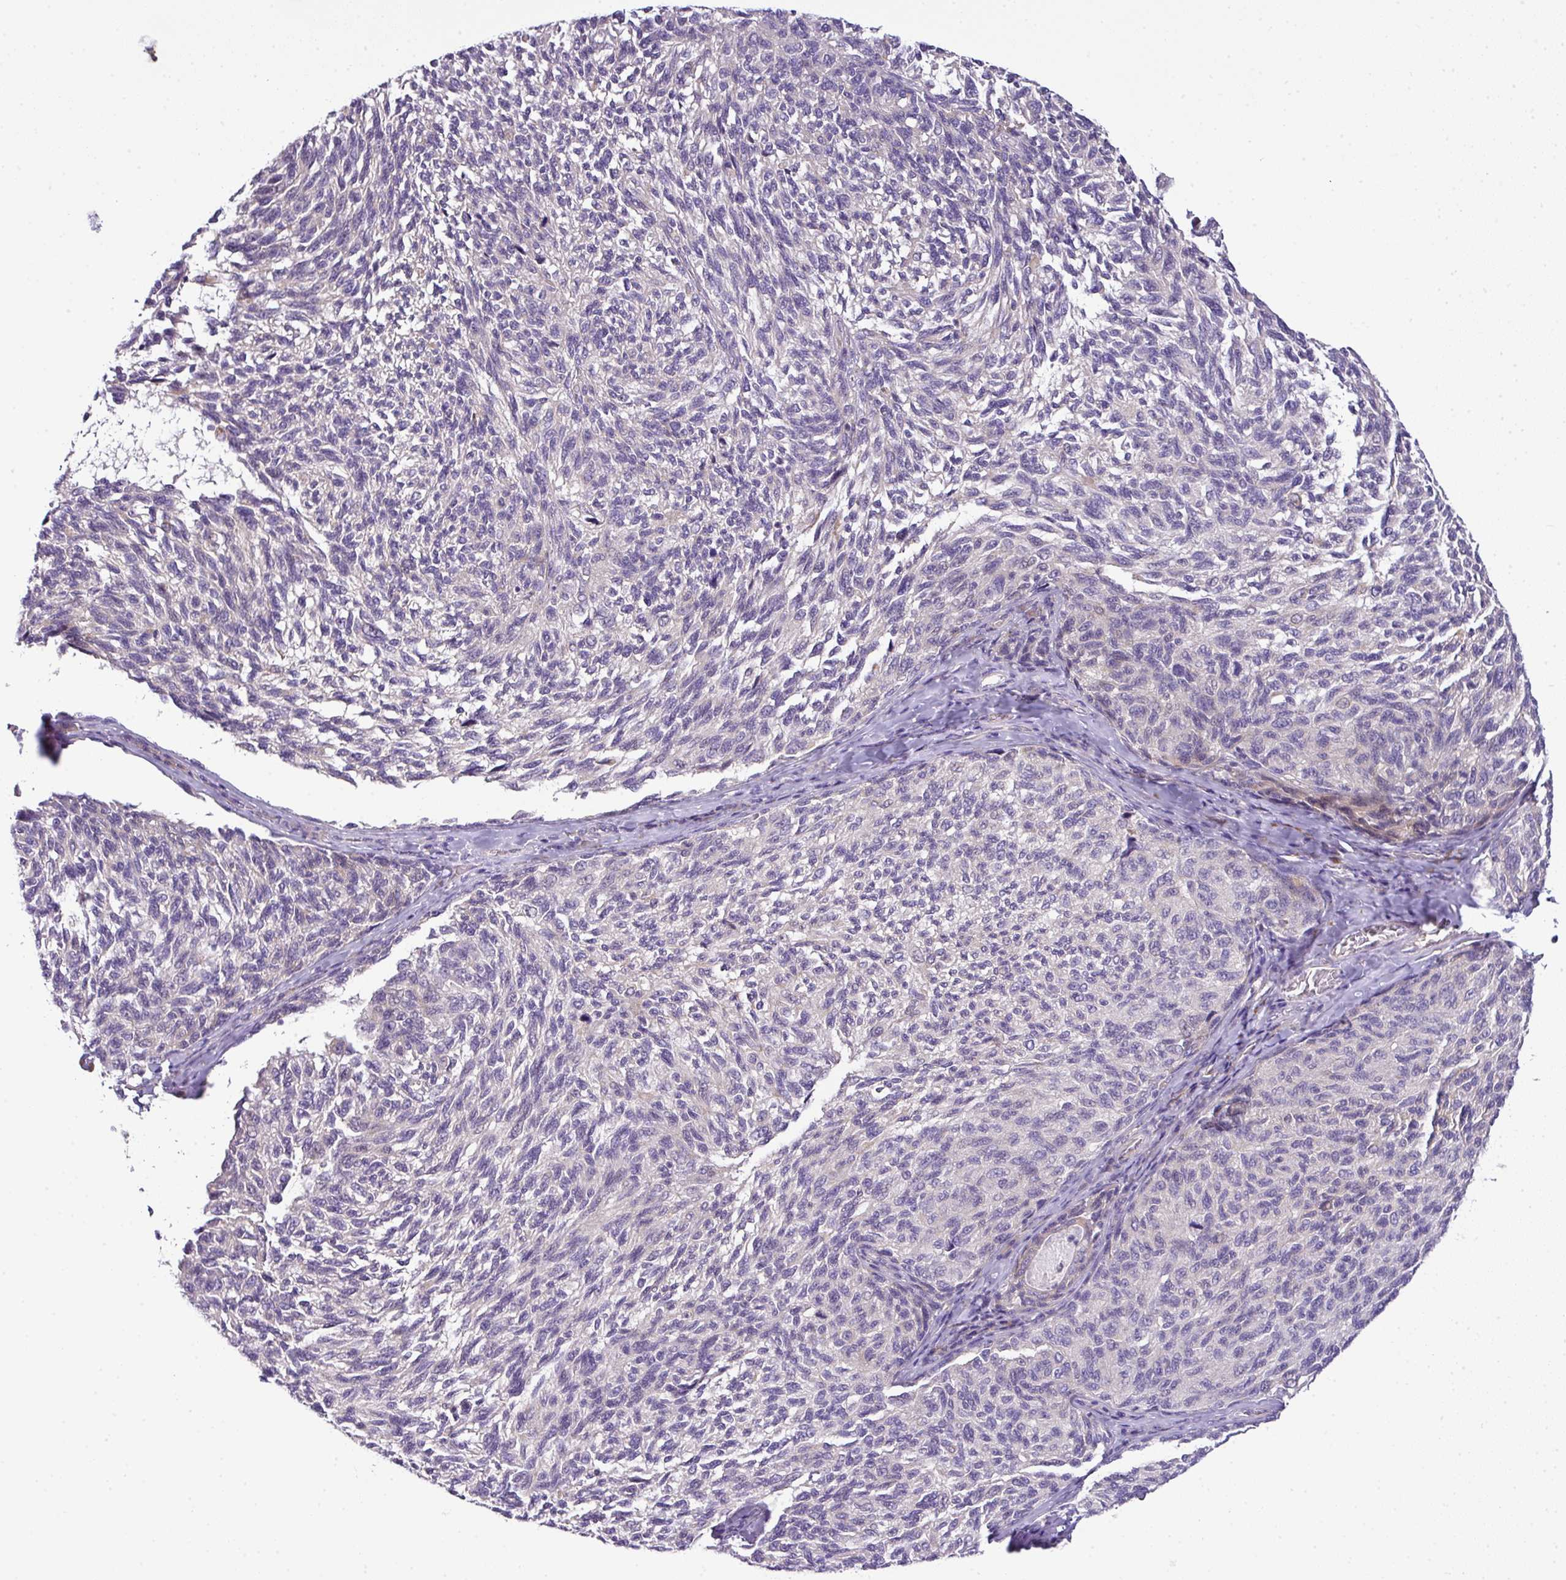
{"staining": {"intensity": "negative", "quantity": "none", "location": "none"}, "tissue": "melanoma", "cell_type": "Tumor cells", "image_type": "cancer", "snomed": [{"axis": "morphology", "description": "Malignant melanoma, NOS"}, {"axis": "topography", "description": "Skin"}], "caption": "Tumor cells are negative for brown protein staining in melanoma.", "gene": "PIK3R5", "patient": {"sex": "female", "age": 73}}